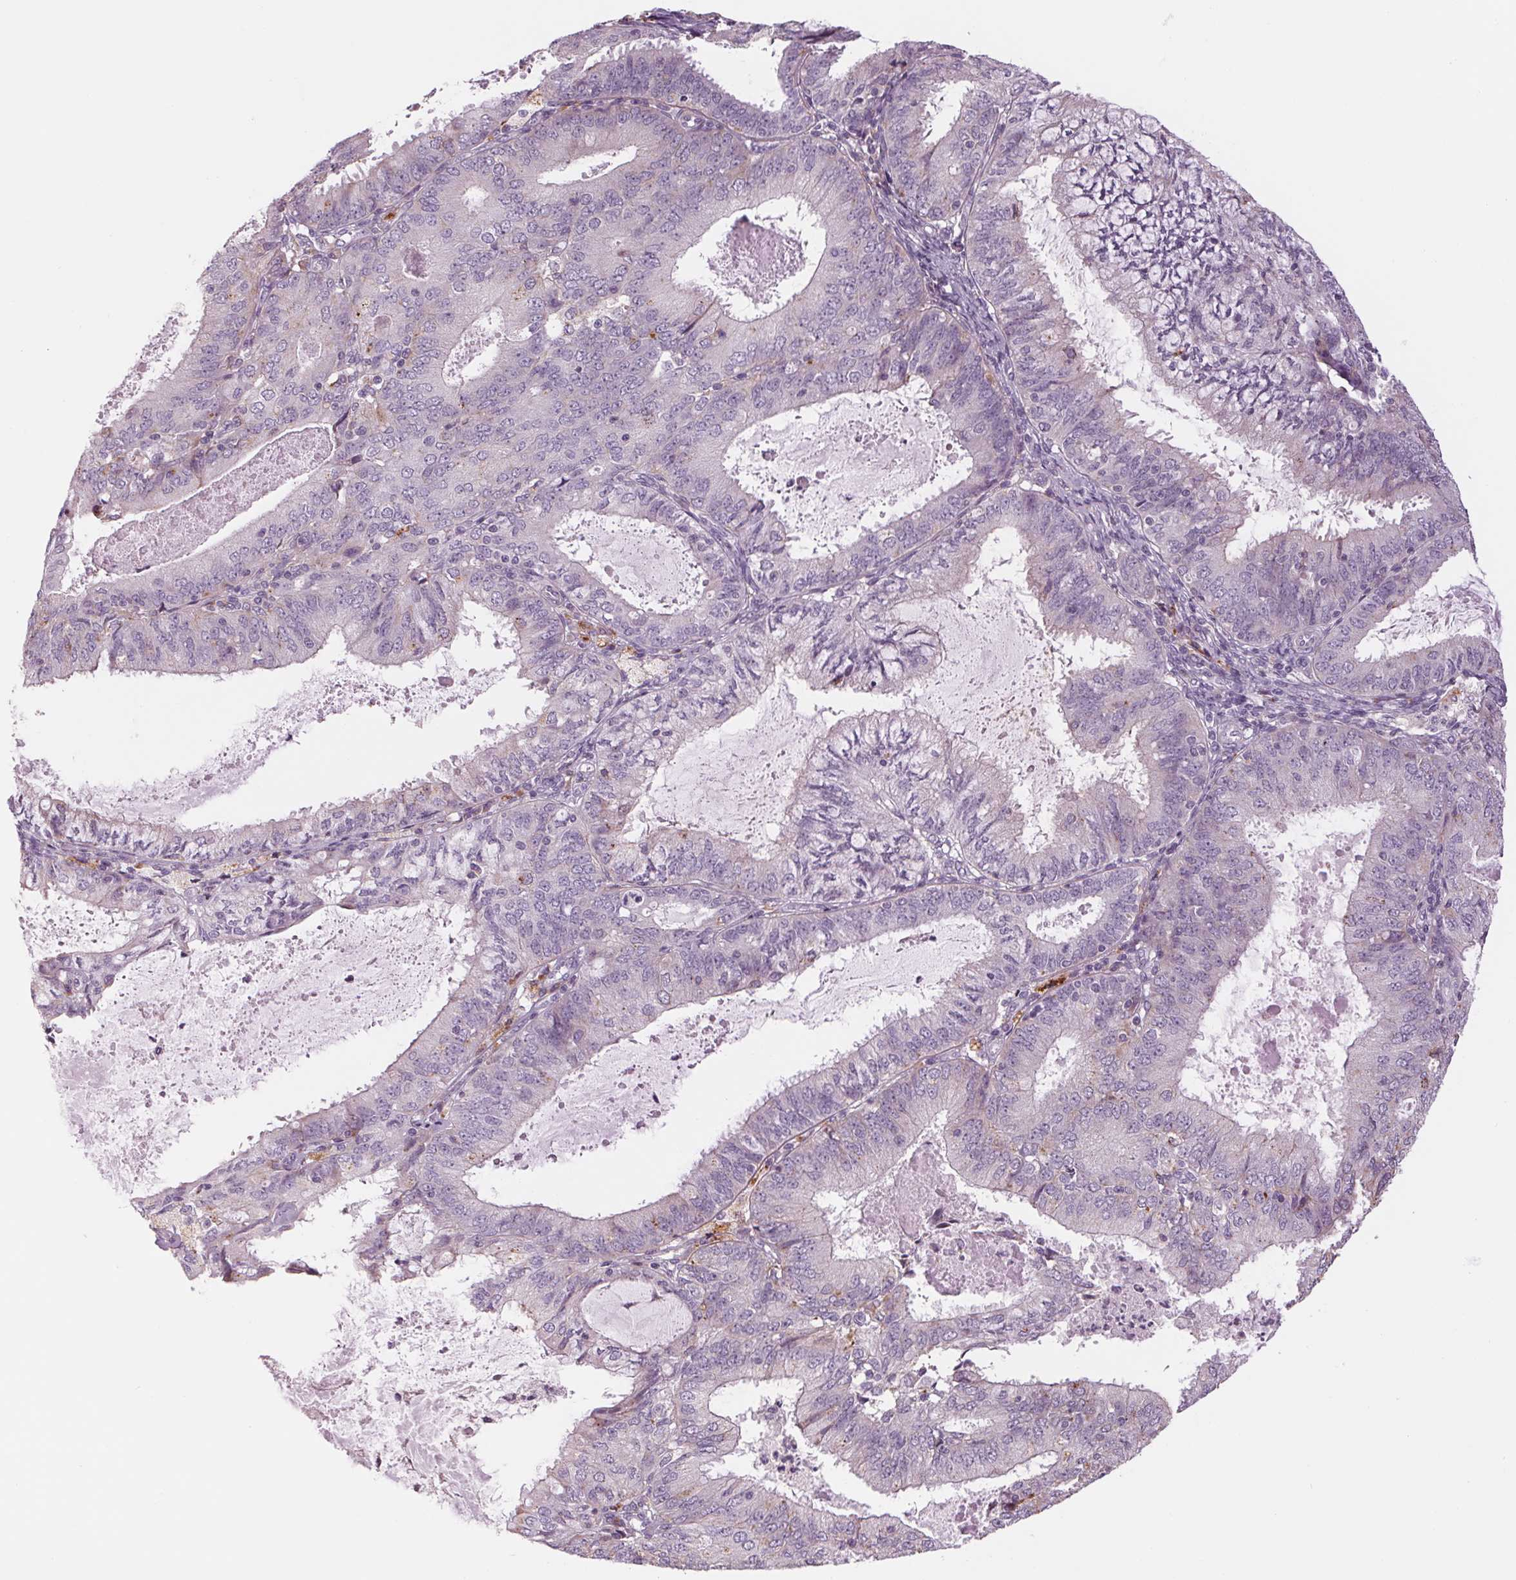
{"staining": {"intensity": "negative", "quantity": "none", "location": "none"}, "tissue": "endometrial cancer", "cell_type": "Tumor cells", "image_type": "cancer", "snomed": [{"axis": "morphology", "description": "Adenocarcinoma, NOS"}, {"axis": "topography", "description": "Endometrium"}], "caption": "This is an immunohistochemistry photomicrograph of adenocarcinoma (endometrial). There is no positivity in tumor cells.", "gene": "SAMD5", "patient": {"sex": "female", "age": 57}}